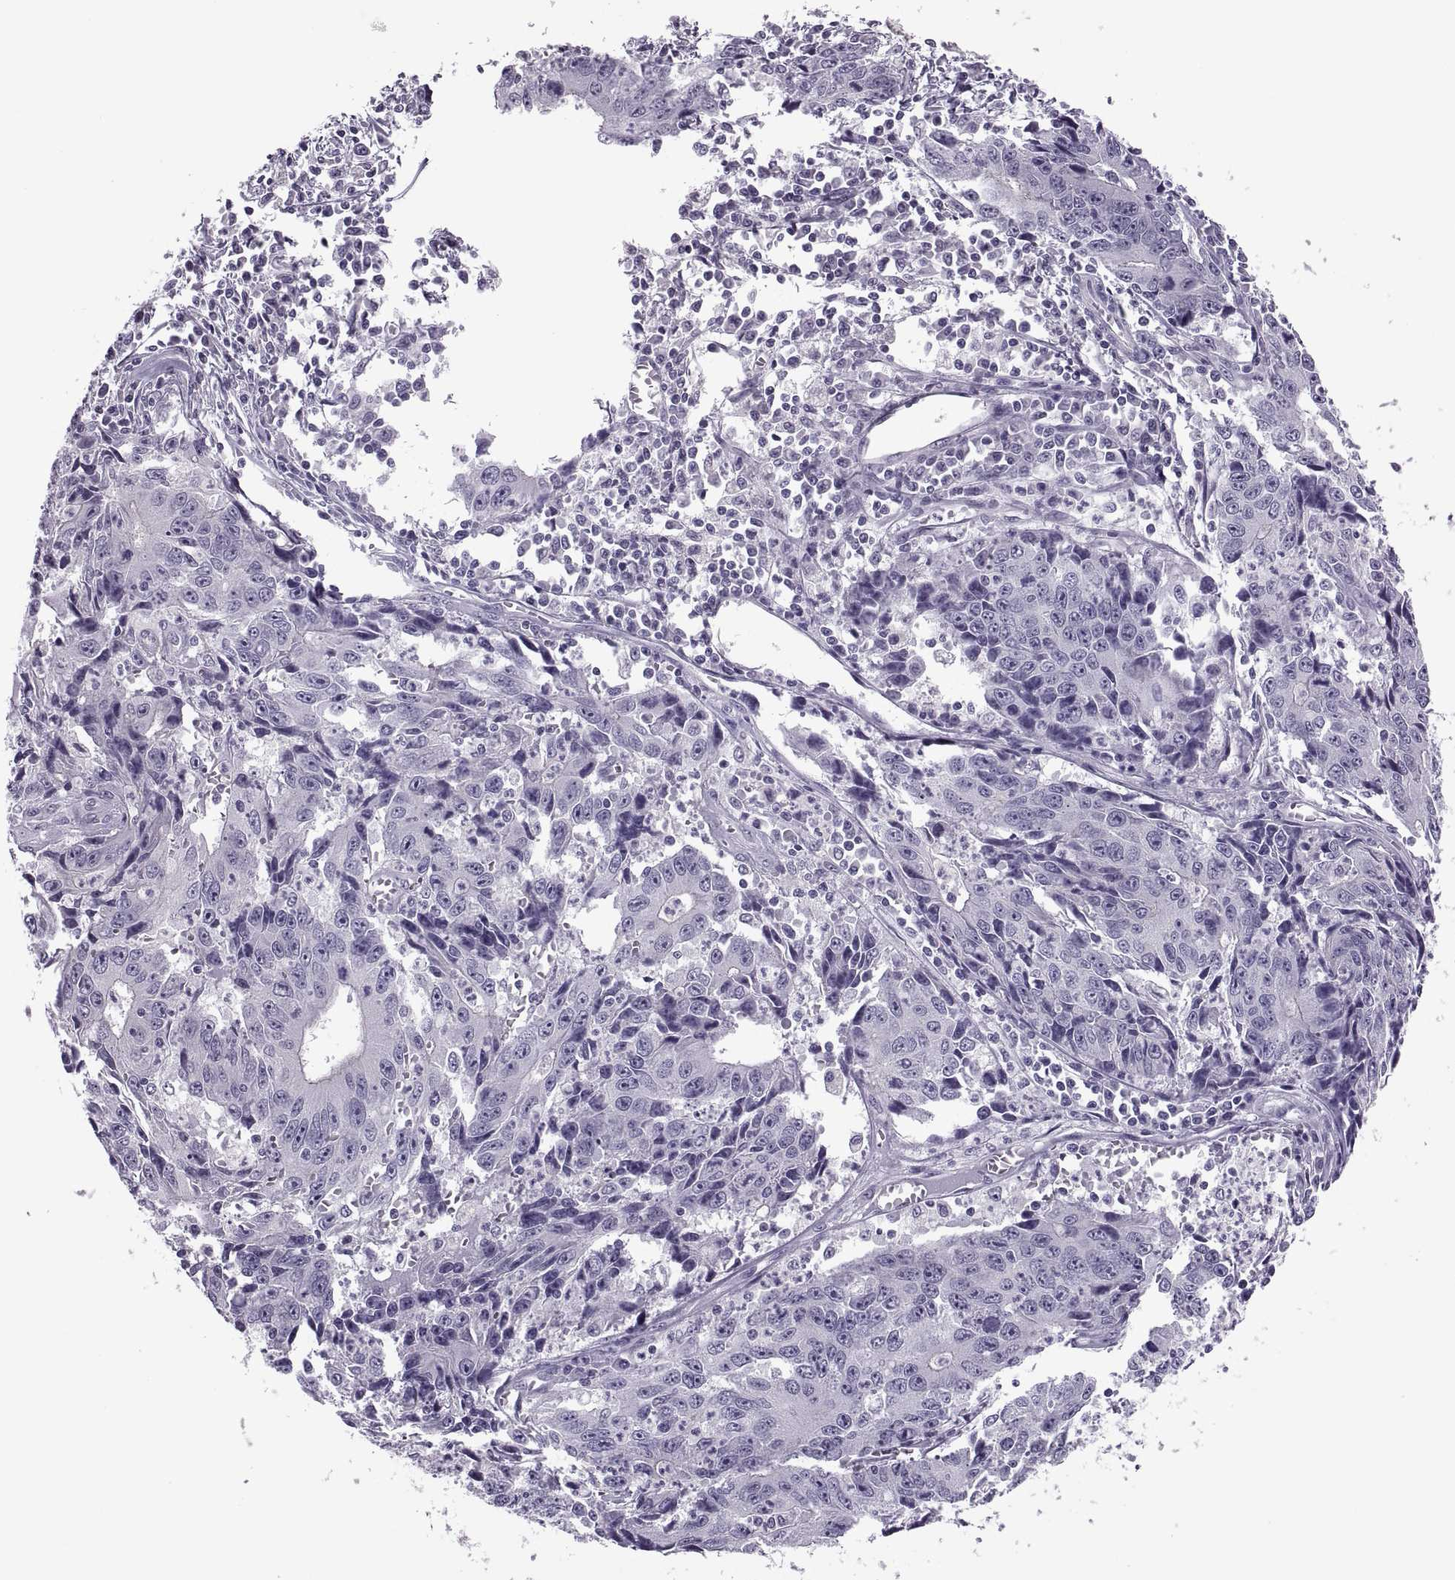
{"staining": {"intensity": "negative", "quantity": "none", "location": "none"}, "tissue": "liver cancer", "cell_type": "Tumor cells", "image_type": "cancer", "snomed": [{"axis": "morphology", "description": "Cholangiocarcinoma"}, {"axis": "topography", "description": "Liver"}], "caption": "Histopathology image shows no protein expression in tumor cells of liver cholangiocarcinoma tissue.", "gene": "SYNGR4", "patient": {"sex": "male", "age": 65}}